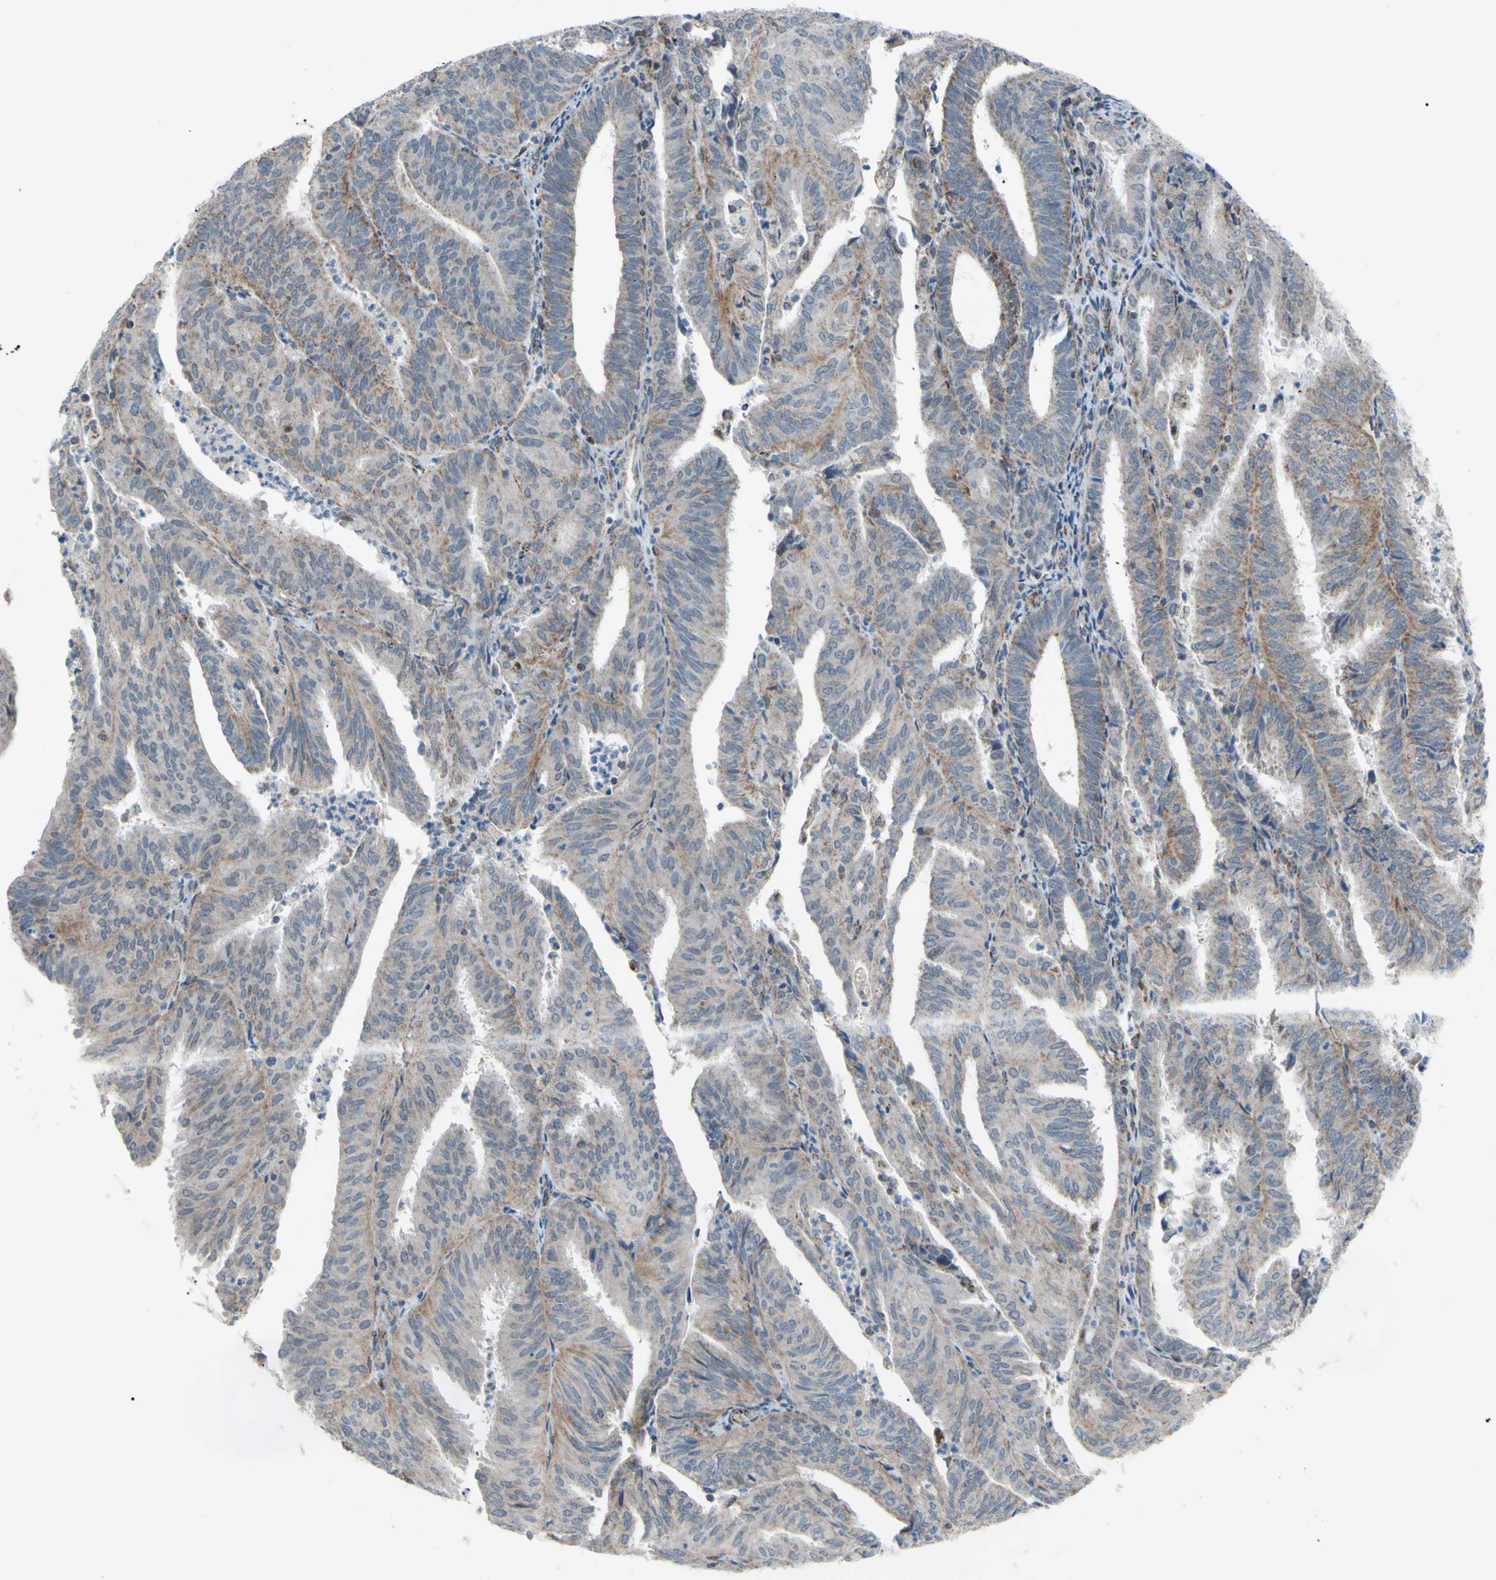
{"staining": {"intensity": "weak", "quantity": "25%-75%", "location": "cytoplasmic/membranous"}, "tissue": "endometrial cancer", "cell_type": "Tumor cells", "image_type": "cancer", "snomed": [{"axis": "morphology", "description": "Adenocarcinoma, NOS"}, {"axis": "topography", "description": "Uterus"}], "caption": "Protein expression analysis of human adenocarcinoma (endometrial) reveals weak cytoplasmic/membranous staining in about 25%-75% of tumor cells.", "gene": "GLT8D1", "patient": {"sex": "female", "age": 60}}